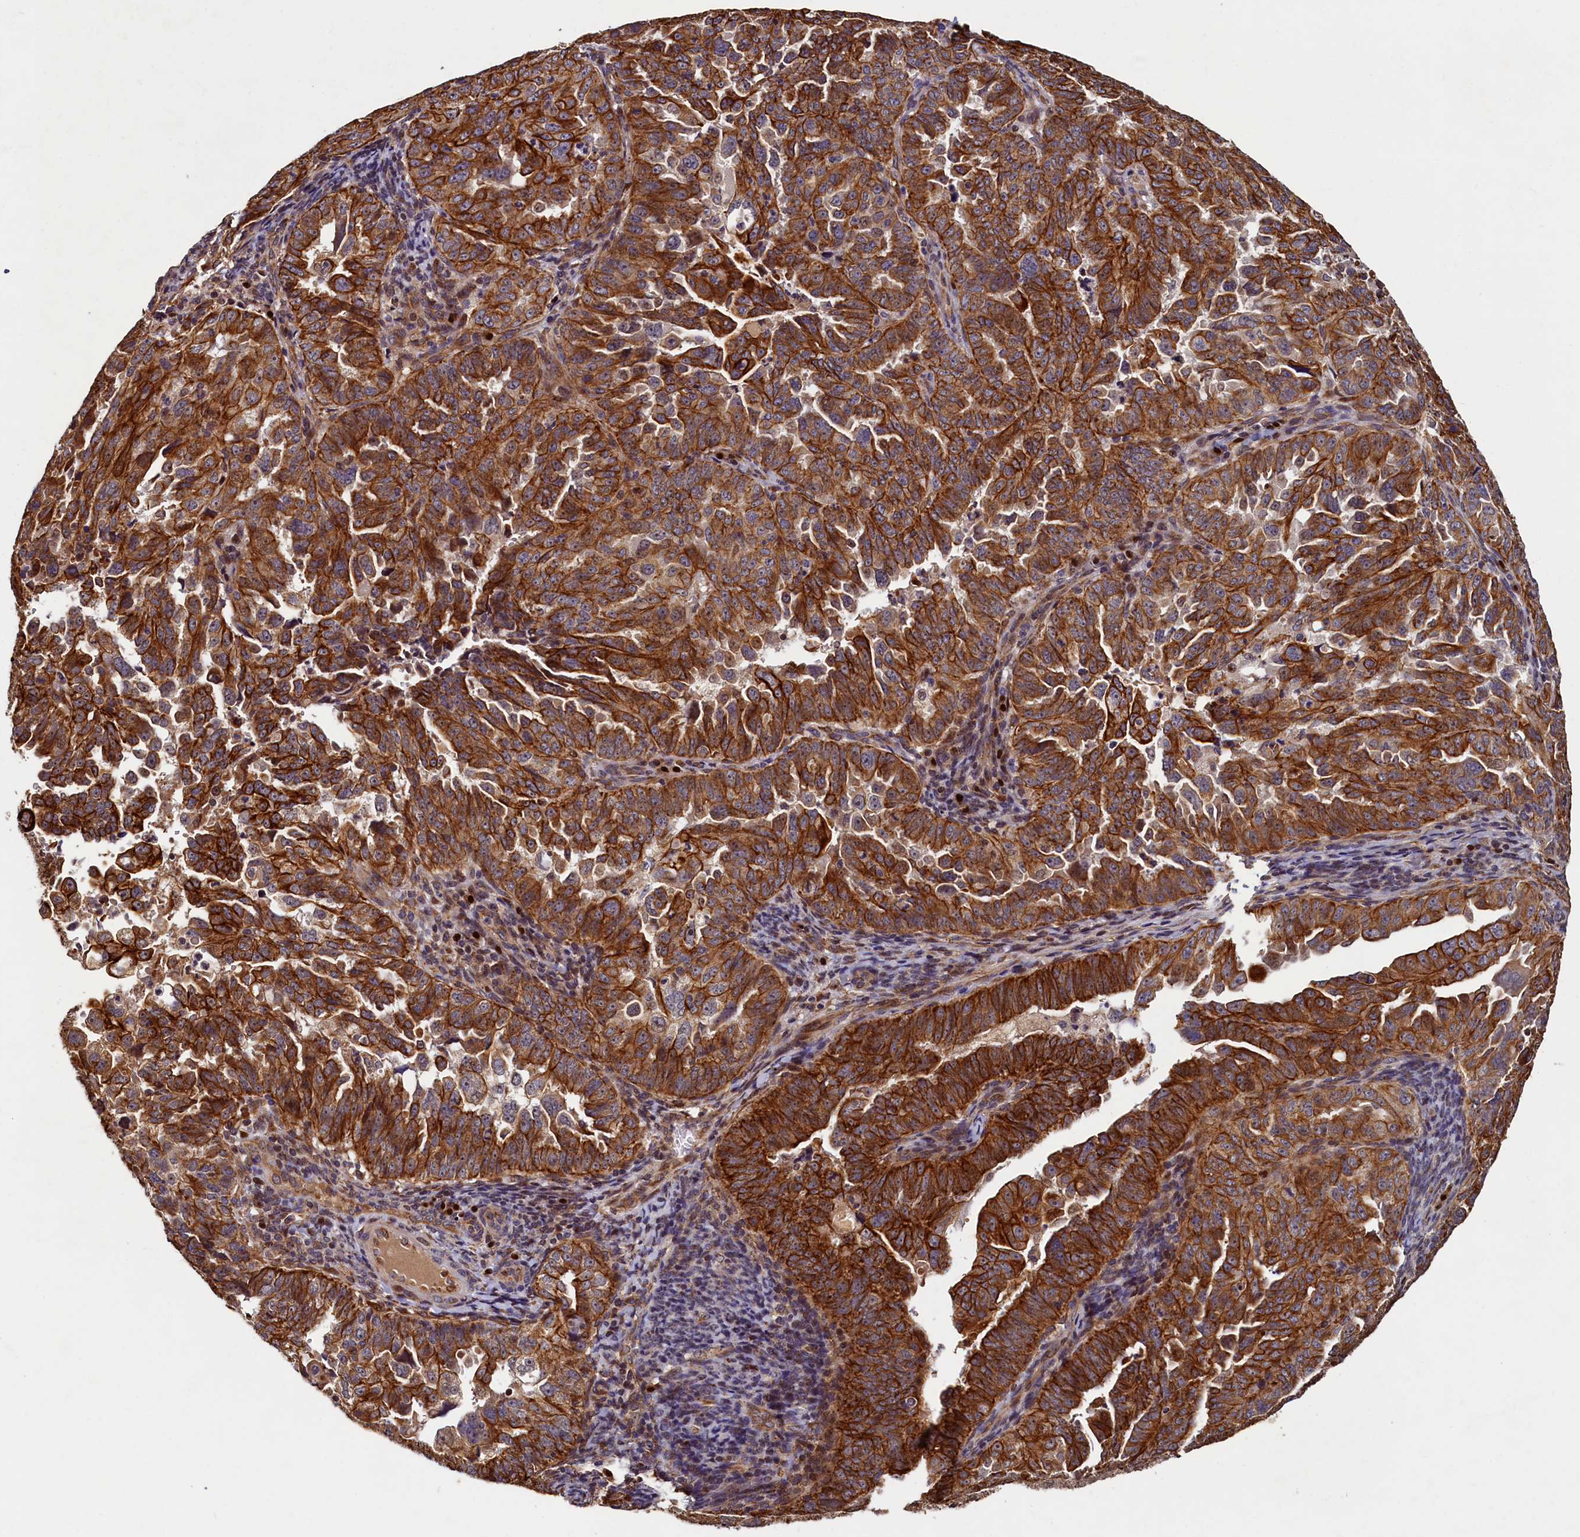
{"staining": {"intensity": "strong", "quantity": ">75%", "location": "cytoplasmic/membranous"}, "tissue": "endometrial cancer", "cell_type": "Tumor cells", "image_type": "cancer", "snomed": [{"axis": "morphology", "description": "Adenocarcinoma, NOS"}, {"axis": "topography", "description": "Endometrium"}], "caption": "Adenocarcinoma (endometrial) was stained to show a protein in brown. There is high levels of strong cytoplasmic/membranous expression in approximately >75% of tumor cells.", "gene": "NCKAP5L", "patient": {"sex": "female", "age": 65}}